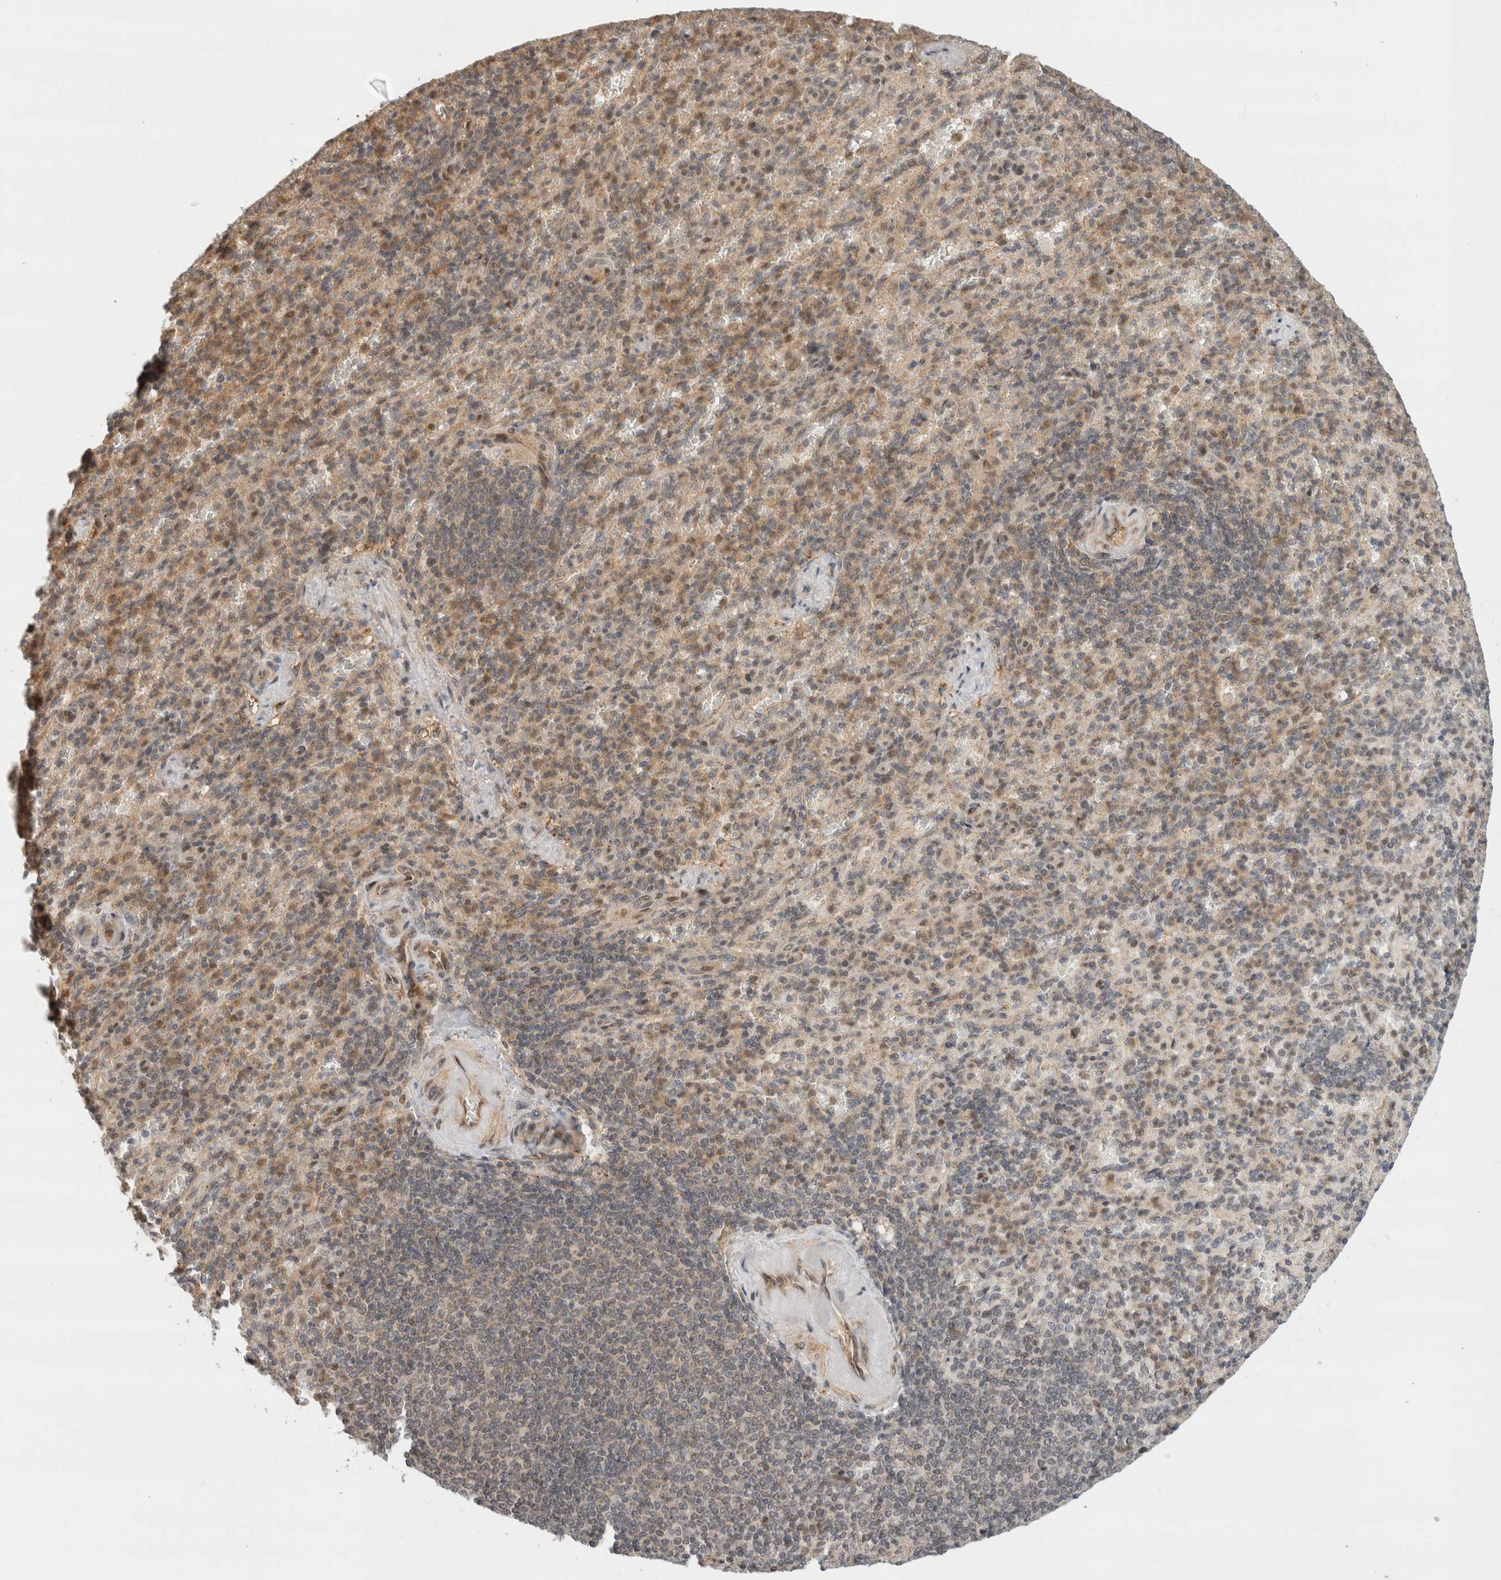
{"staining": {"intensity": "moderate", "quantity": "<25%", "location": "cytoplasmic/membranous"}, "tissue": "spleen", "cell_type": "Cells in red pulp", "image_type": "normal", "snomed": [{"axis": "morphology", "description": "Normal tissue, NOS"}, {"axis": "topography", "description": "Spleen"}], "caption": "This image displays IHC staining of normal human spleen, with low moderate cytoplasmic/membranous staining in approximately <25% of cells in red pulp.", "gene": "OTUD6B", "patient": {"sex": "female", "age": 74}}